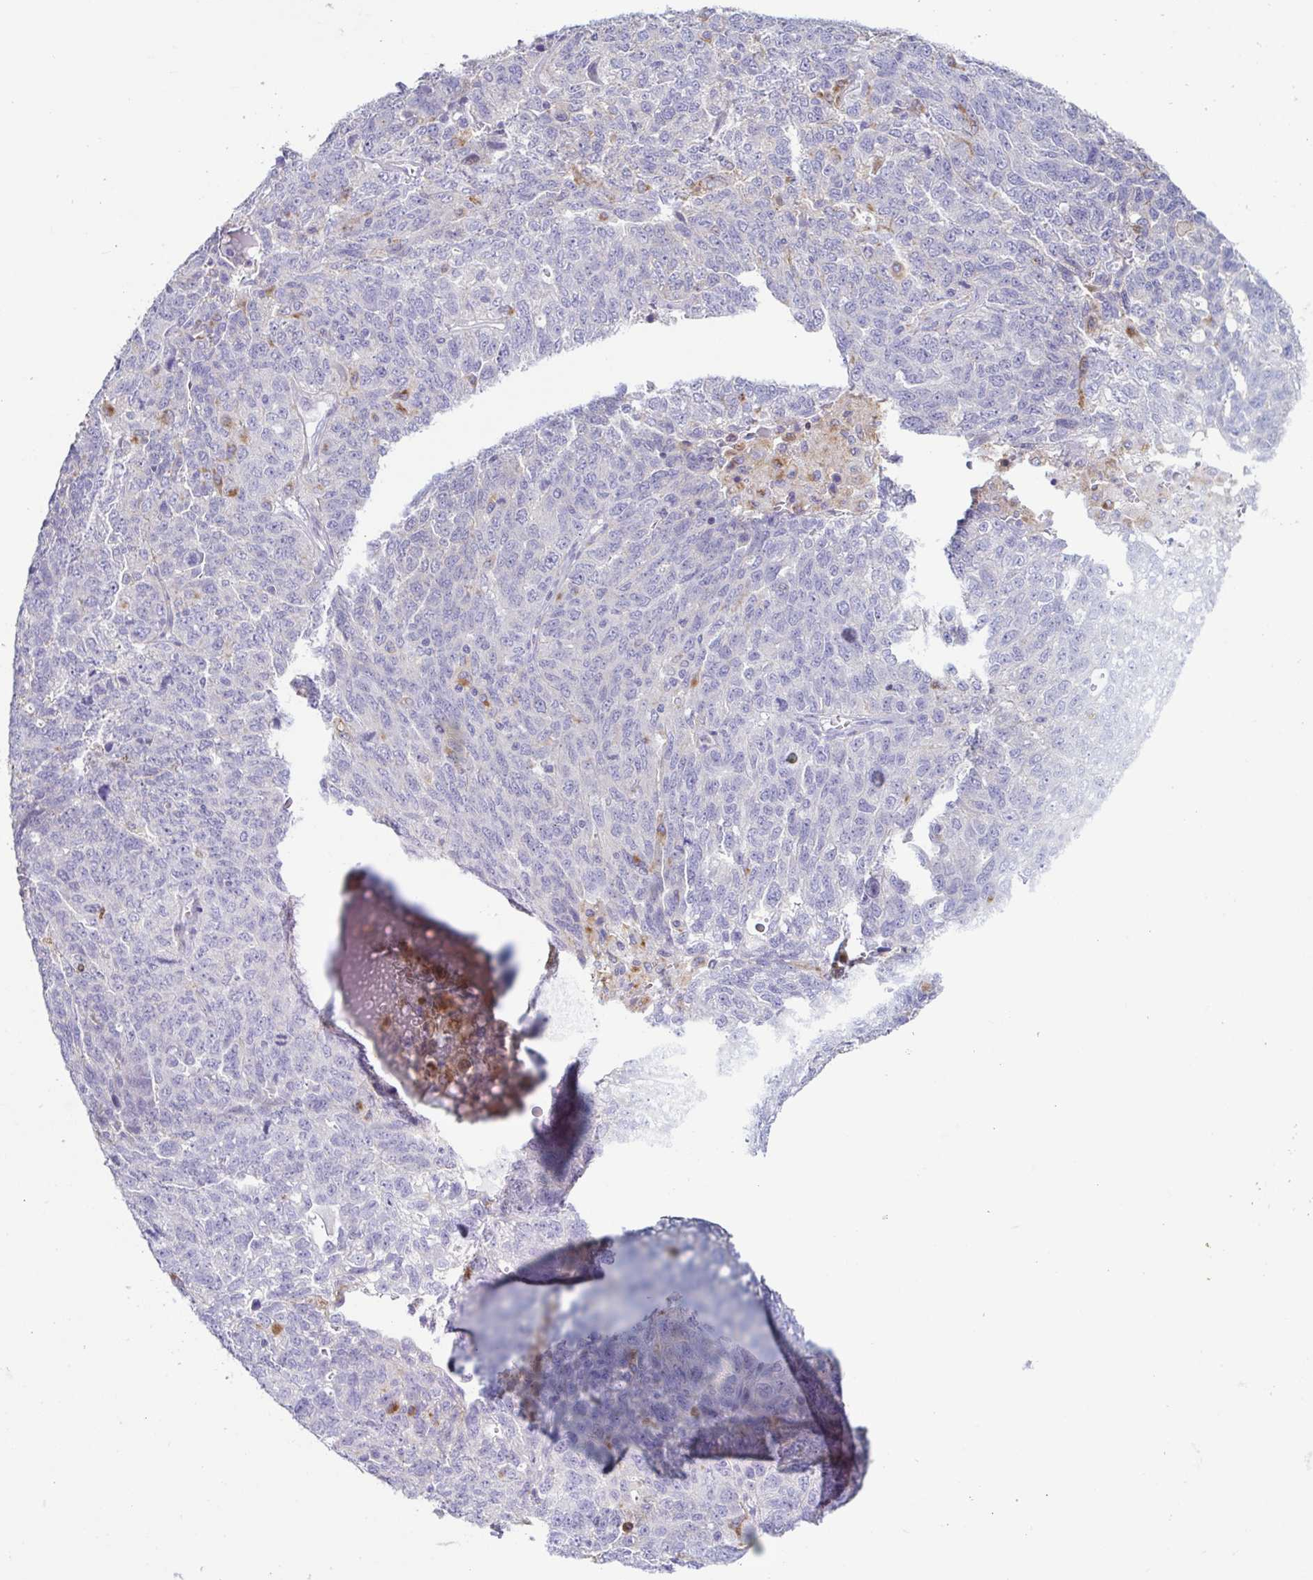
{"staining": {"intensity": "negative", "quantity": "none", "location": "none"}, "tissue": "ovarian cancer", "cell_type": "Tumor cells", "image_type": "cancer", "snomed": [{"axis": "morphology", "description": "Cystadenocarcinoma, serous, NOS"}, {"axis": "topography", "description": "Ovary"}], "caption": "IHC micrograph of neoplastic tissue: serous cystadenocarcinoma (ovarian) stained with DAB exhibits no significant protein expression in tumor cells.", "gene": "ATP6V1G2", "patient": {"sex": "female", "age": 71}}